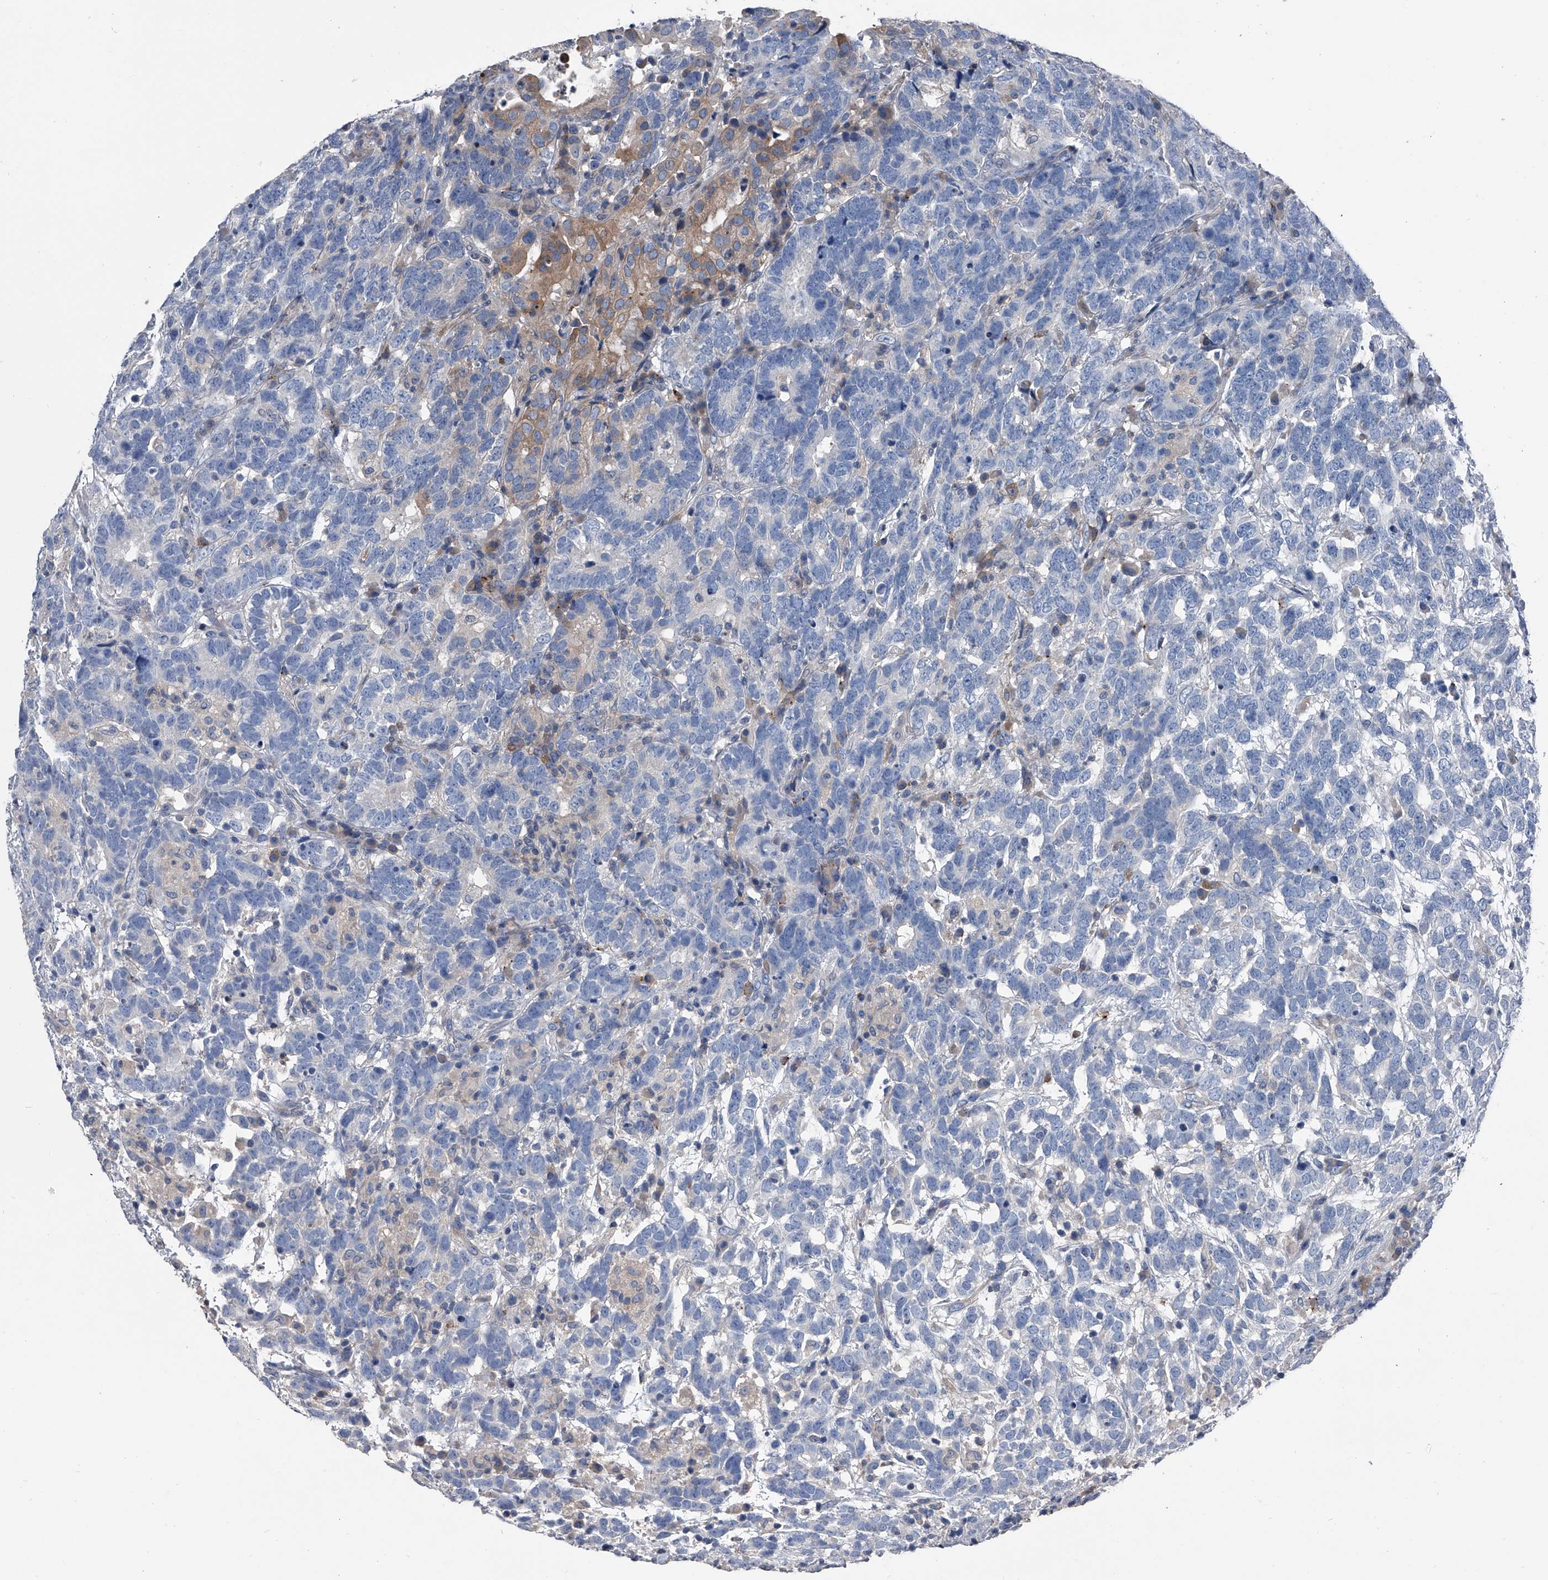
{"staining": {"intensity": "weak", "quantity": "<25%", "location": "cytoplasmic/membranous"}, "tissue": "testis cancer", "cell_type": "Tumor cells", "image_type": "cancer", "snomed": [{"axis": "morphology", "description": "Carcinoma, Embryonal, NOS"}, {"axis": "topography", "description": "Testis"}], "caption": "Immunohistochemistry image of testis cancer stained for a protein (brown), which displays no staining in tumor cells.", "gene": "KIF13A", "patient": {"sex": "male", "age": 26}}